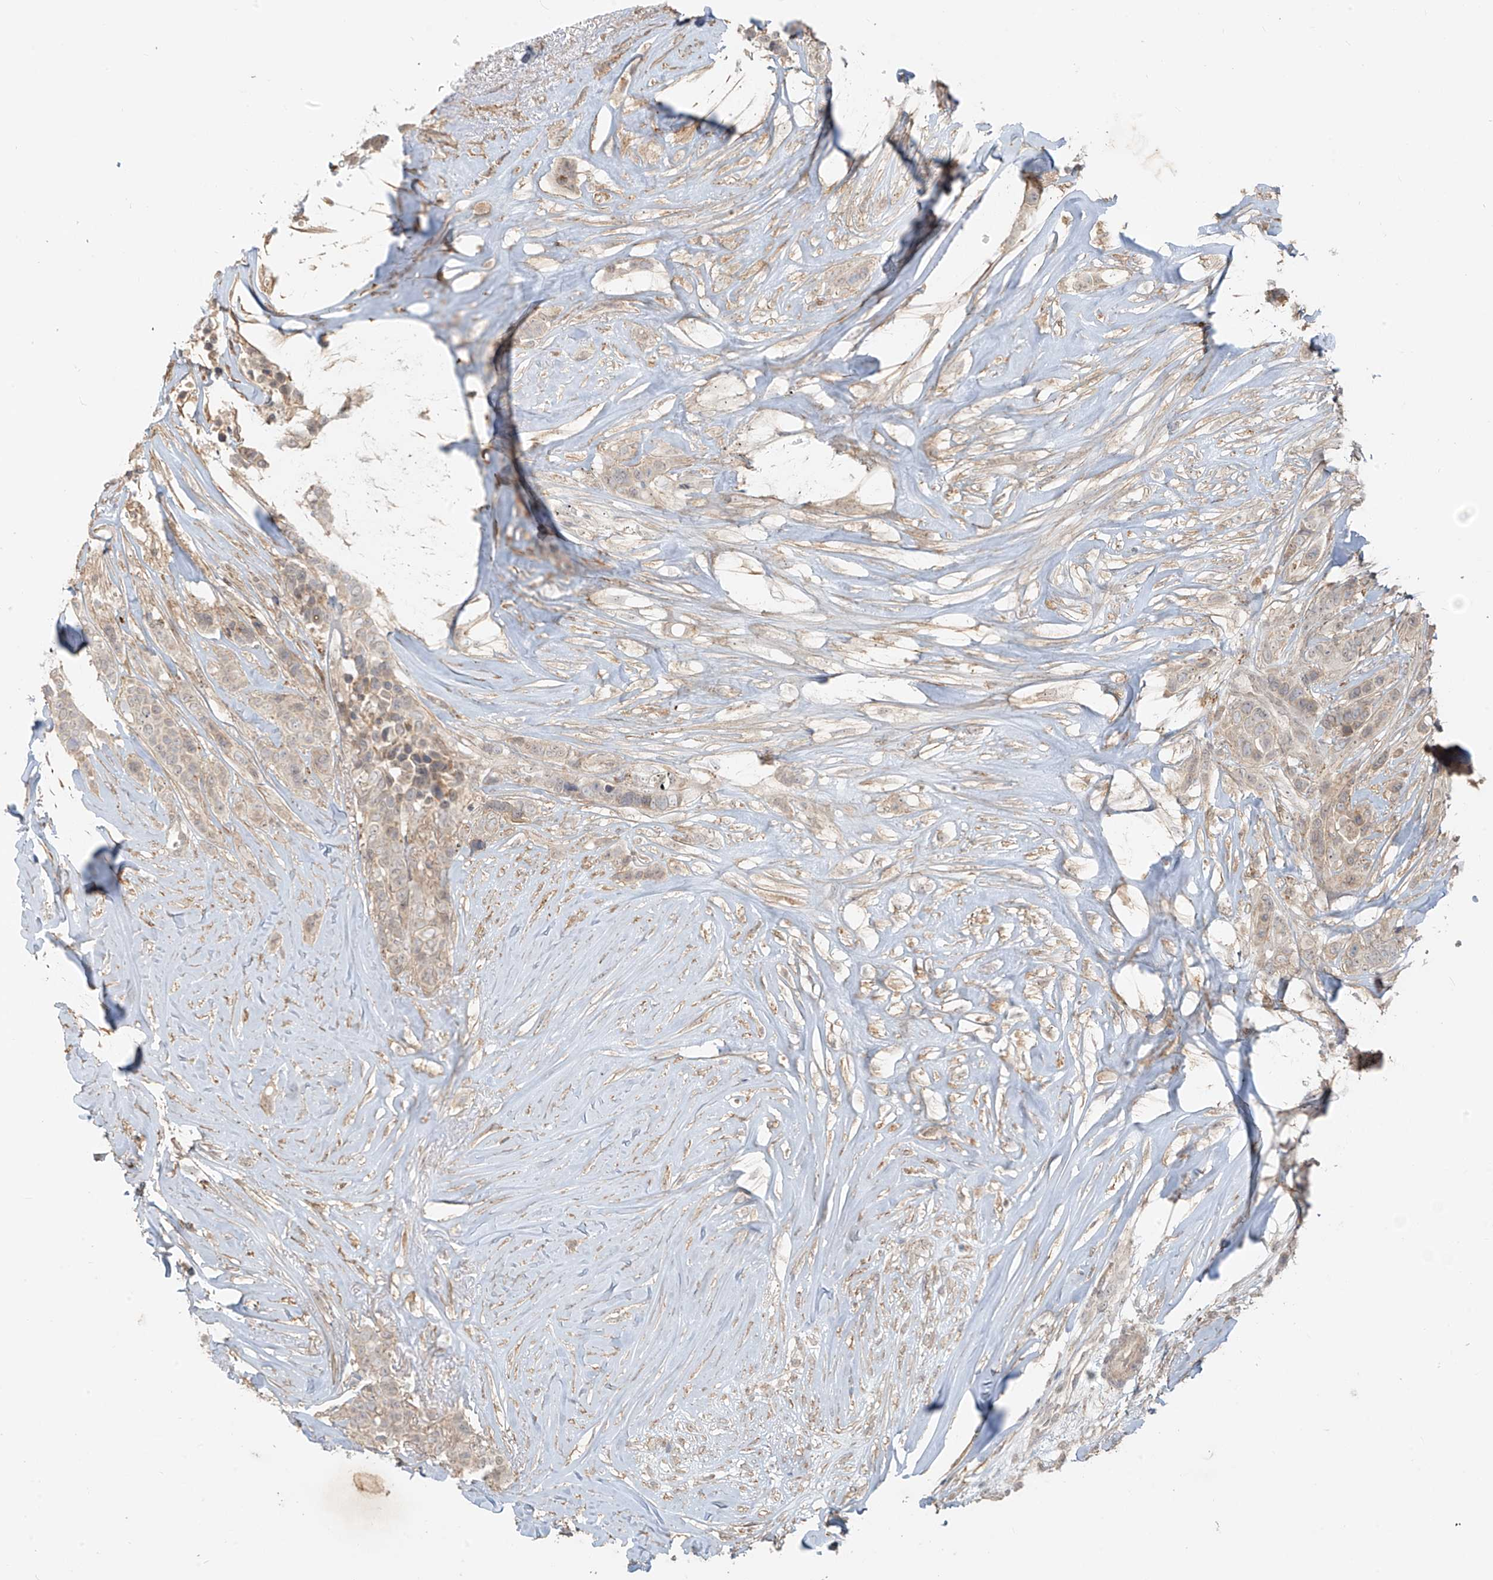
{"staining": {"intensity": "weak", "quantity": "25%-75%", "location": "cytoplasmic/membranous"}, "tissue": "breast cancer", "cell_type": "Tumor cells", "image_type": "cancer", "snomed": [{"axis": "morphology", "description": "Lobular carcinoma"}, {"axis": "topography", "description": "Breast"}], "caption": "A brown stain shows weak cytoplasmic/membranous positivity of a protein in breast cancer (lobular carcinoma) tumor cells.", "gene": "ABCD1", "patient": {"sex": "female", "age": 51}}